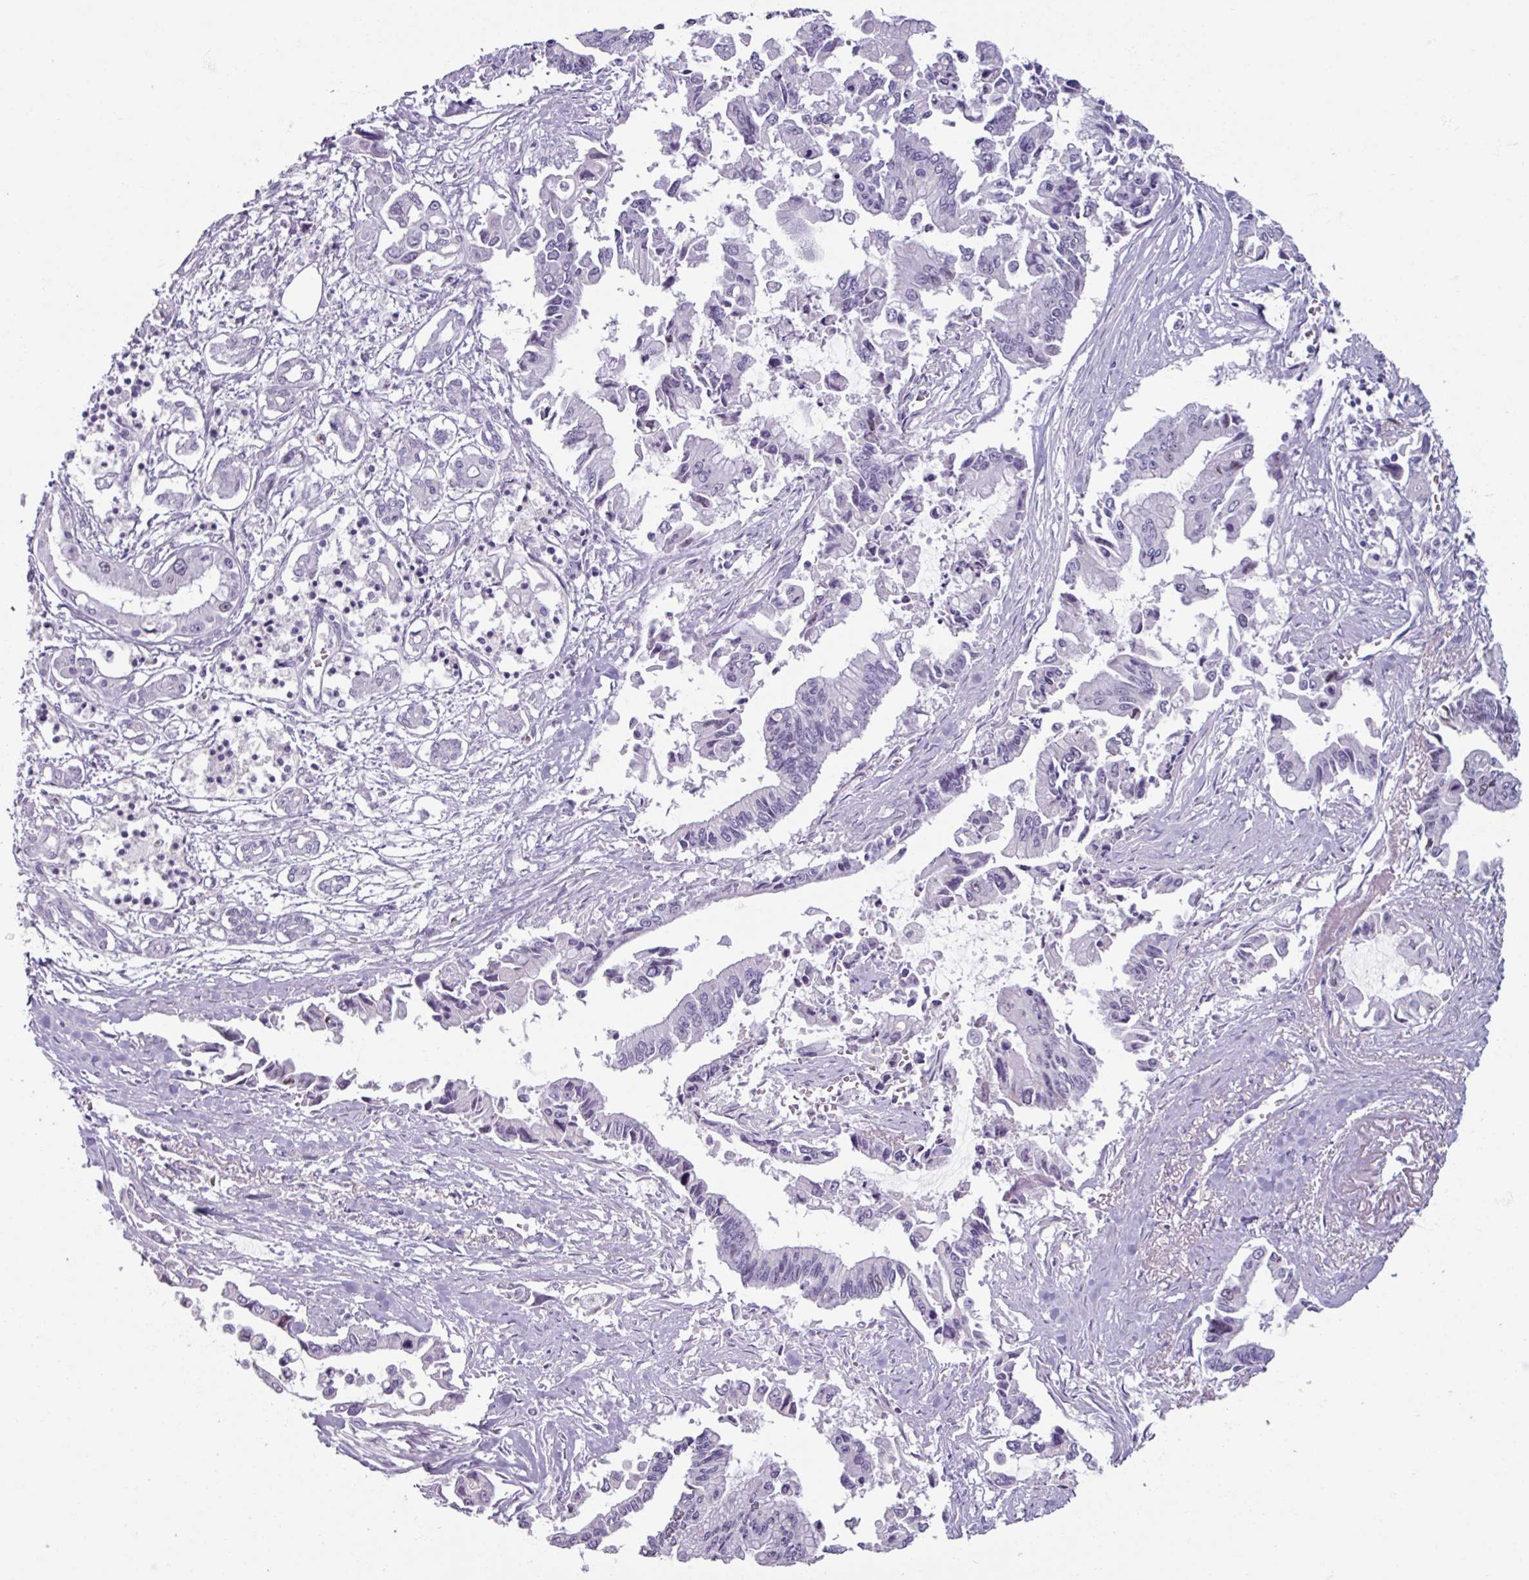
{"staining": {"intensity": "negative", "quantity": "none", "location": "none"}, "tissue": "pancreatic cancer", "cell_type": "Tumor cells", "image_type": "cancer", "snomed": [{"axis": "morphology", "description": "Adenocarcinoma, NOS"}, {"axis": "topography", "description": "Pancreas"}], "caption": "The micrograph exhibits no staining of tumor cells in pancreatic cancer.", "gene": "ATAD2", "patient": {"sex": "male", "age": 84}}